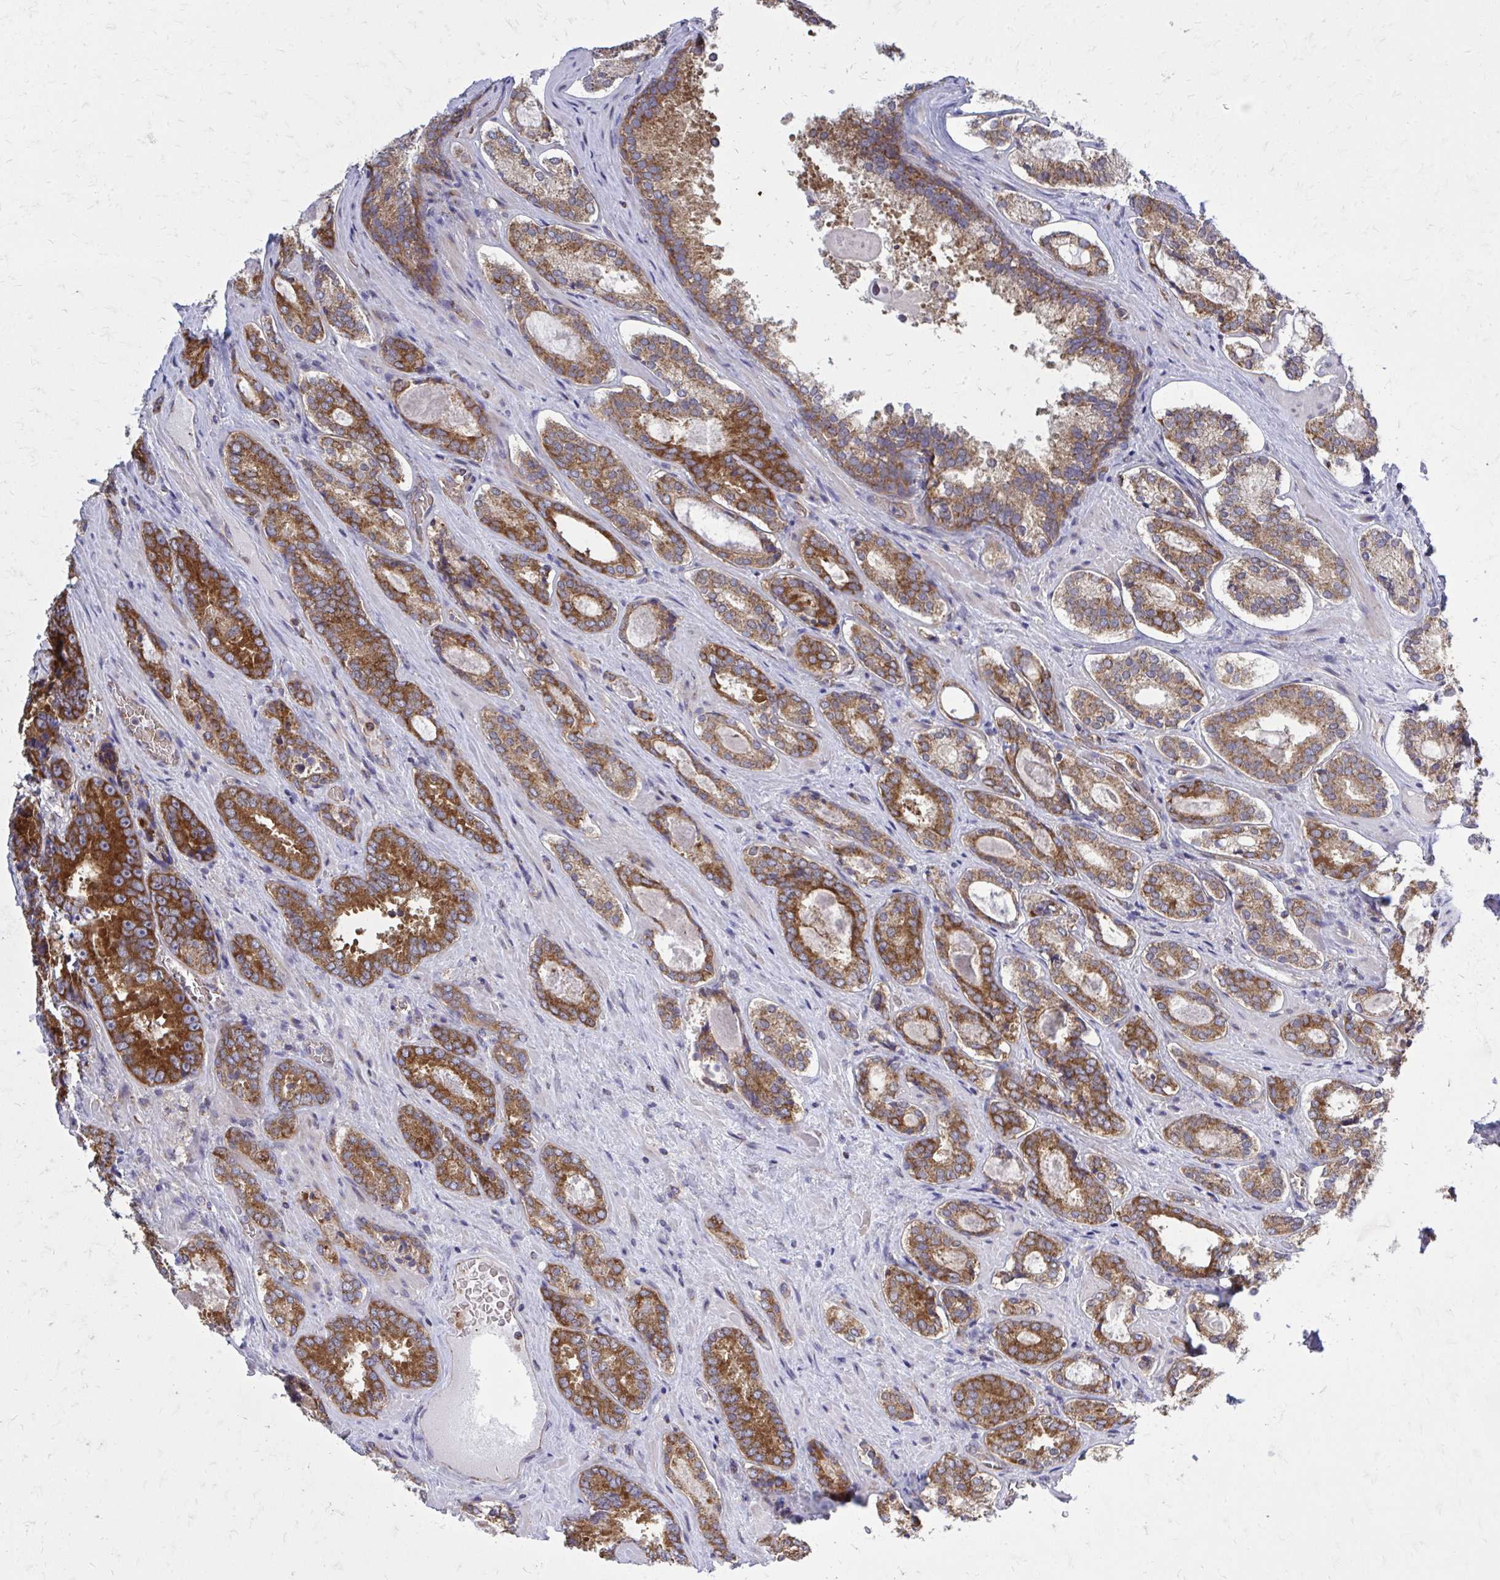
{"staining": {"intensity": "strong", "quantity": ">75%", "location": "cytoplasmic/membranous"}, "tissue": "prostate cancer", "cell_type": "Tumor cells", "image_type": "cancer", "snomed": [{"axis": "morphology", "description": "Adenocarcinoma, Low grade"}, {"axis": "topography", "description": "Prostate"}], "caption": "IHC micrograph of human prostate low-grade adenocarcinoma stained for a protein (brown), which shows high levels of strong cytoplasmic/membranous staining in approximately >75% of tumor cells.", "gene": "PDK4", "patient": {"sex": "male", "age": 62}}